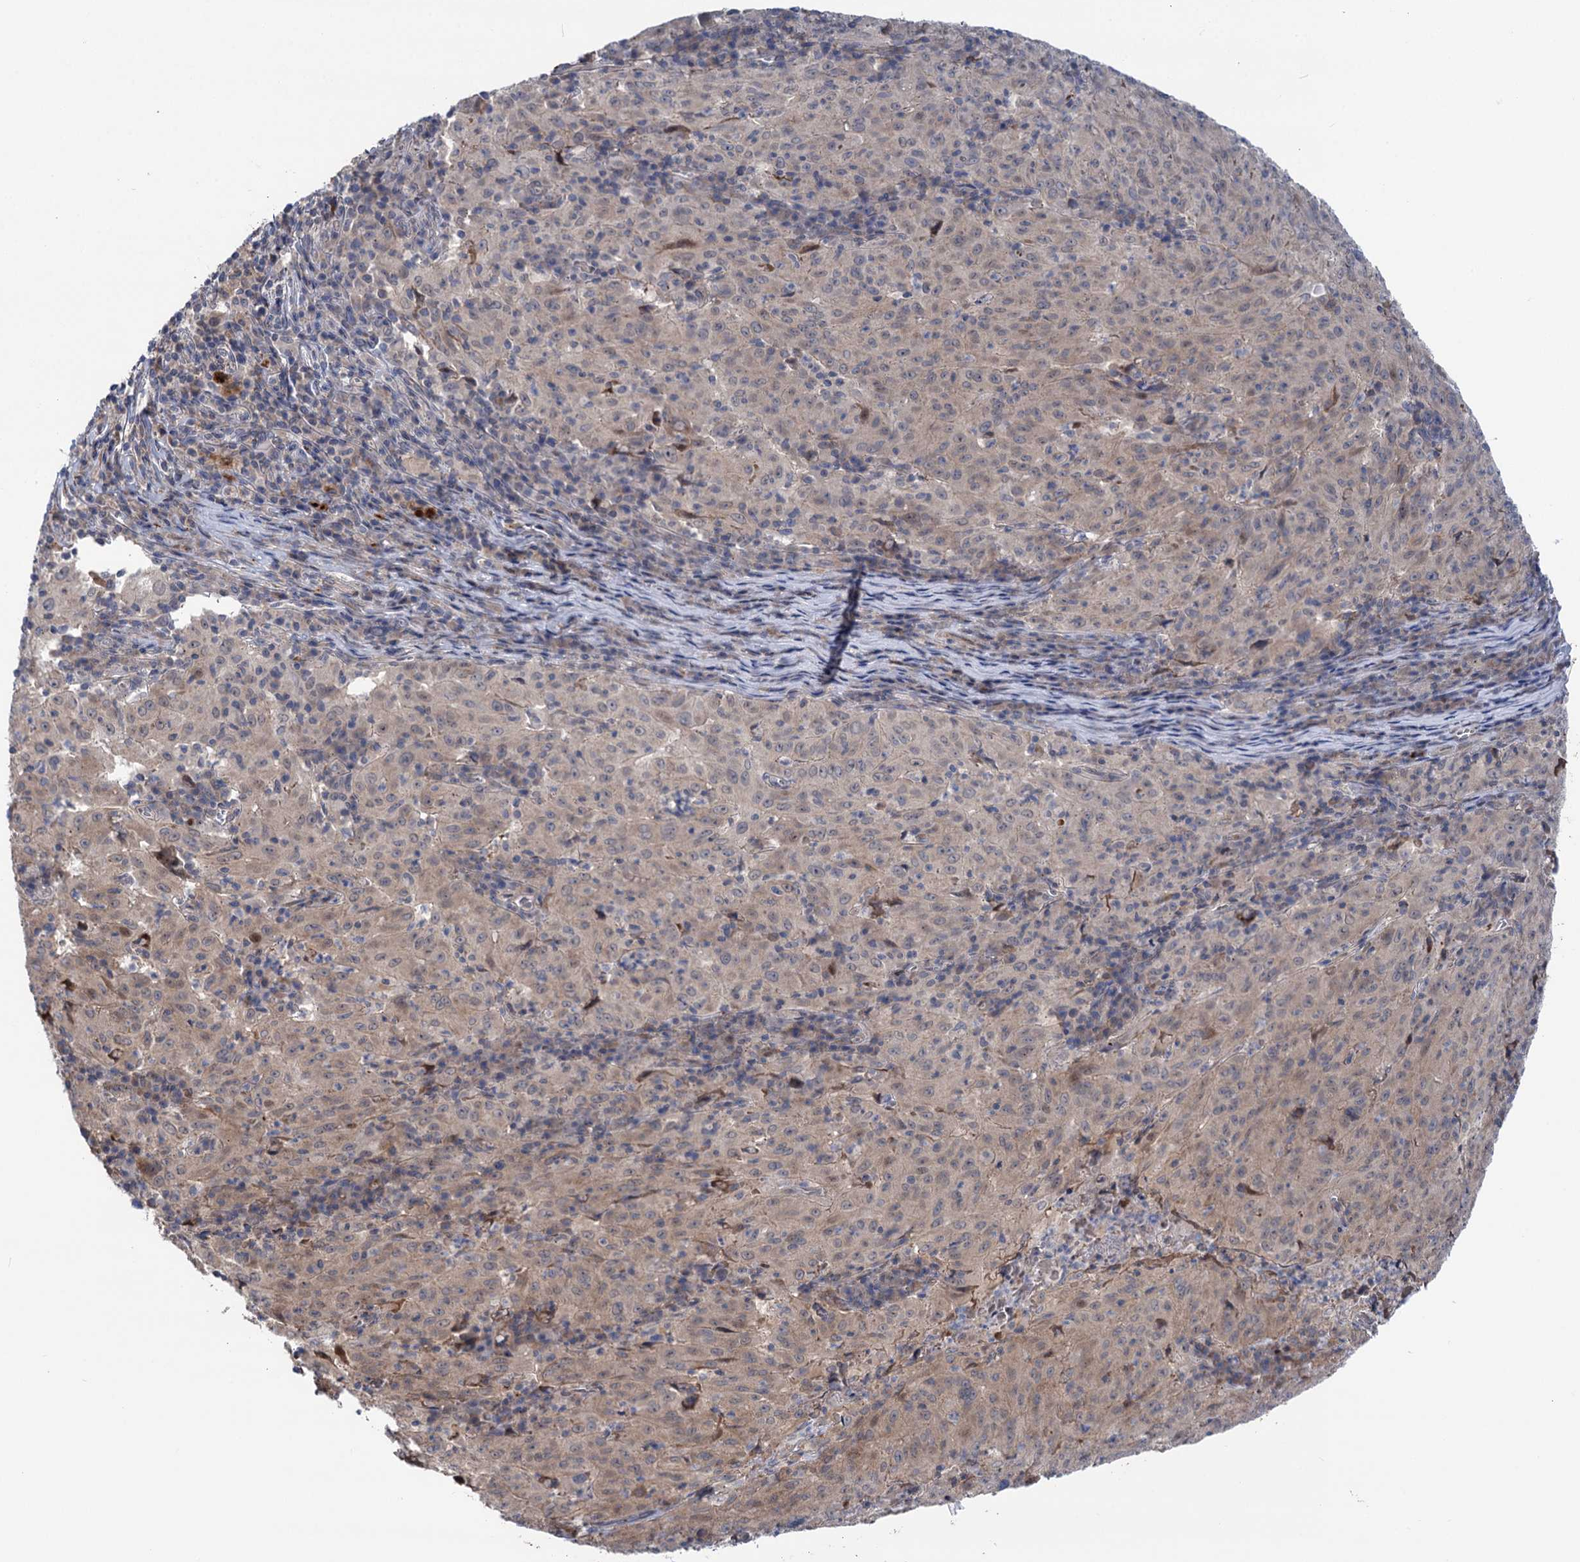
{"staining": {"intensity": "weak", "quantity": ">75%", "location": "cytoplasmic/membranous"}, "tissue": "pancreatic cancer", "cell_type": "Tumor cells", "image_type": "cancer", "snomed": [{"axis": "morphology", "description": "Adenocarcinoma, NOS"}, {"axis": "topography", "description": "Pancreas"}], "caption": "Pancreatic cancer (adenocarcinoma) stained with DAB (3,3'-diaminobenzidine) immunohistochemistry exhibits low levels of weak cytoplasmic/membranous staining in about >75% of tumor cells.", "gene": "UBR1", "patient": {"sex": "male", "age": 63}}